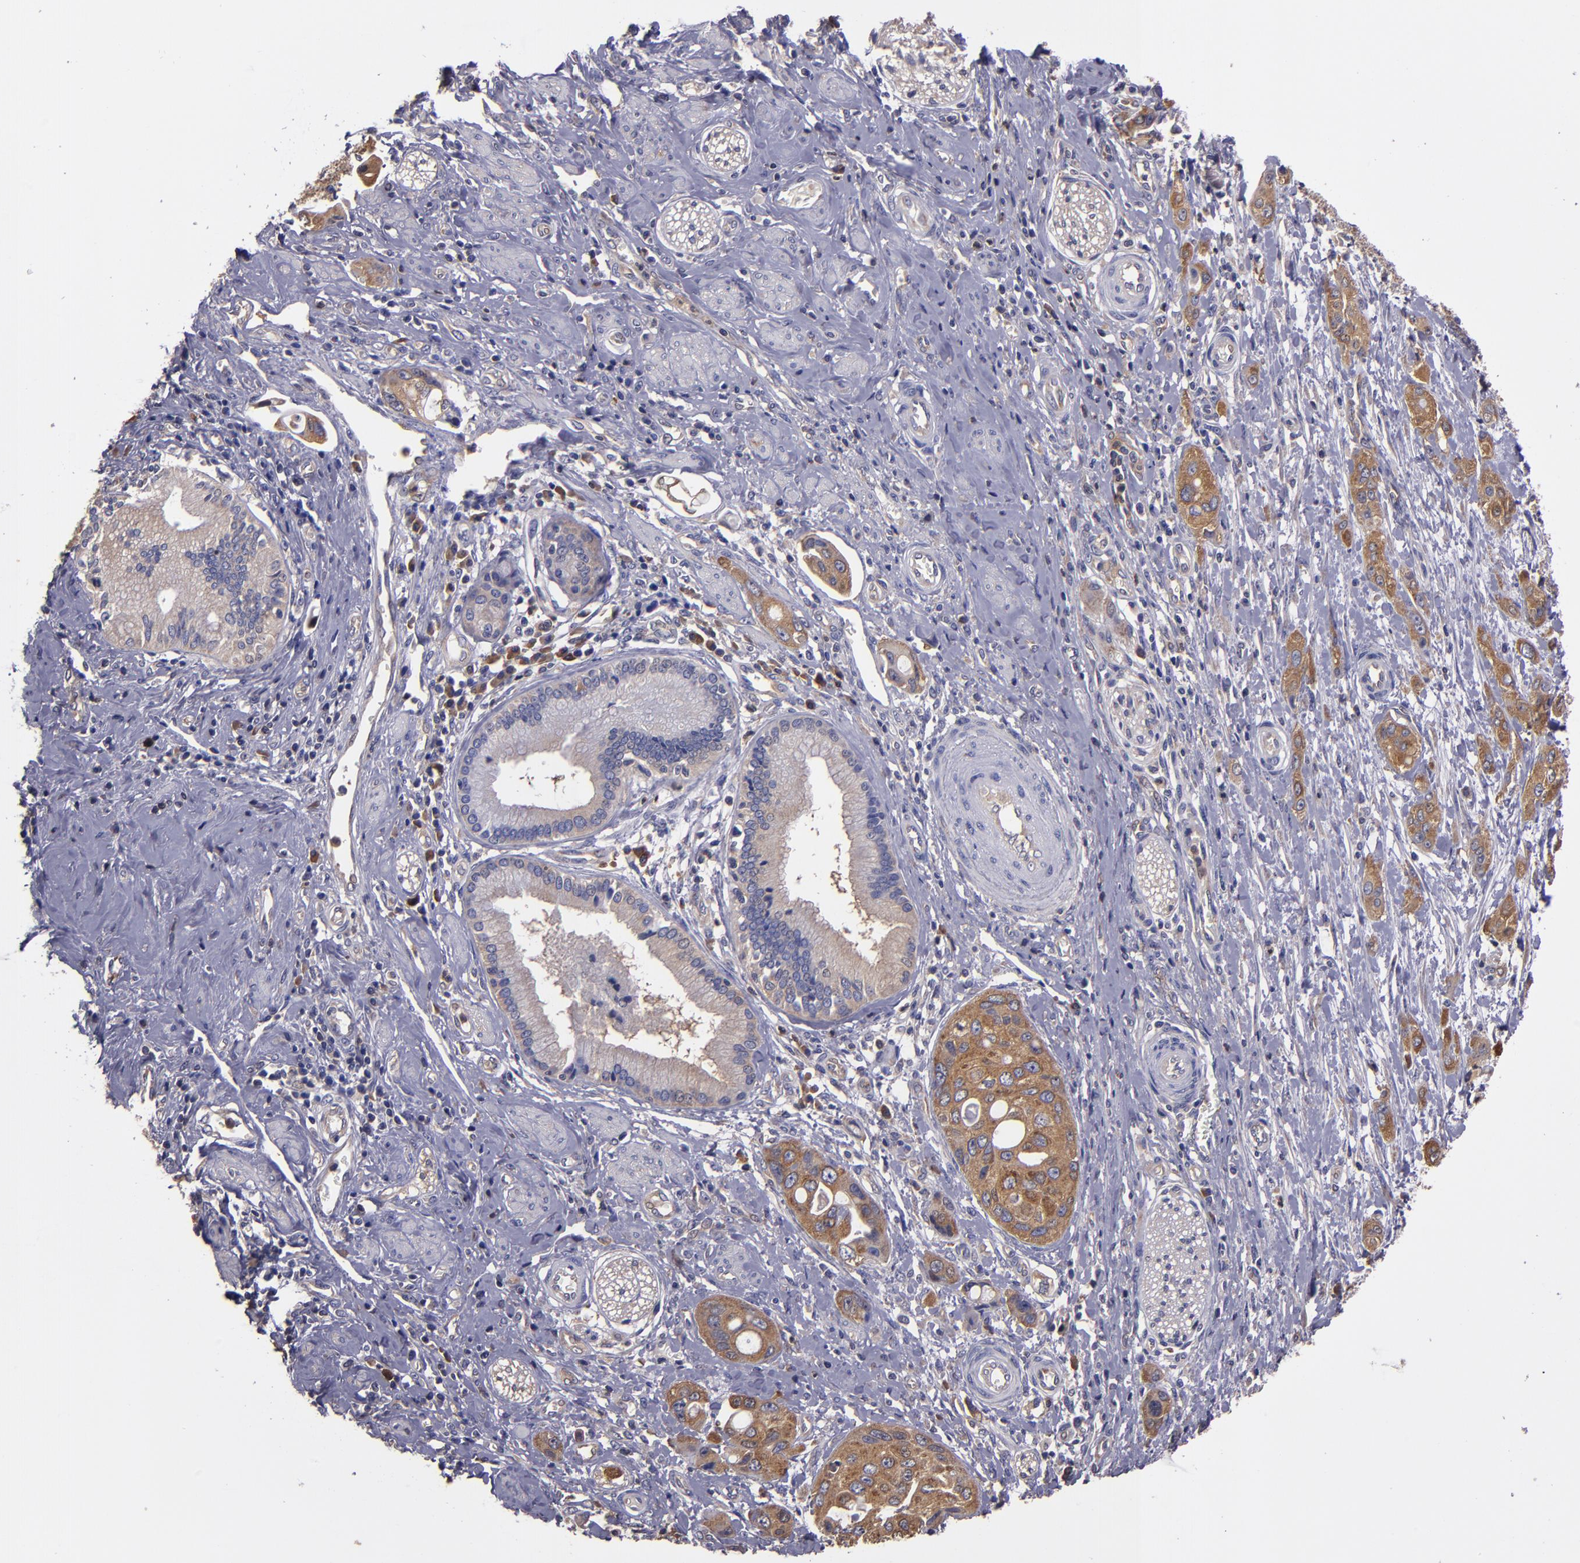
{"staining": {"intensity": "moderate", "quantity": "25%-75%", "location": "cytoplasmic/membranous"}, "tissue": "pancreatic cancer", "cell_type": "Tumor cells", "image_type": "cancer", "snomed": [{"axis": "morphology", "description": "Adenocarcinoma, NOS"}, {"axis": "topography", "description": "Pancreas"}], "caption": "Immunohistochemistry (IHC) histopathology image of human pancreatic cancer (adenocarcinoma) stained for a protein (brown), which reveals medium levels of moderate cytoplasmic/membranous staining in approximately 25%-75% of tumor cells.", "gene": "CARS1", "patient": {"sex": "female", "age": 60}}